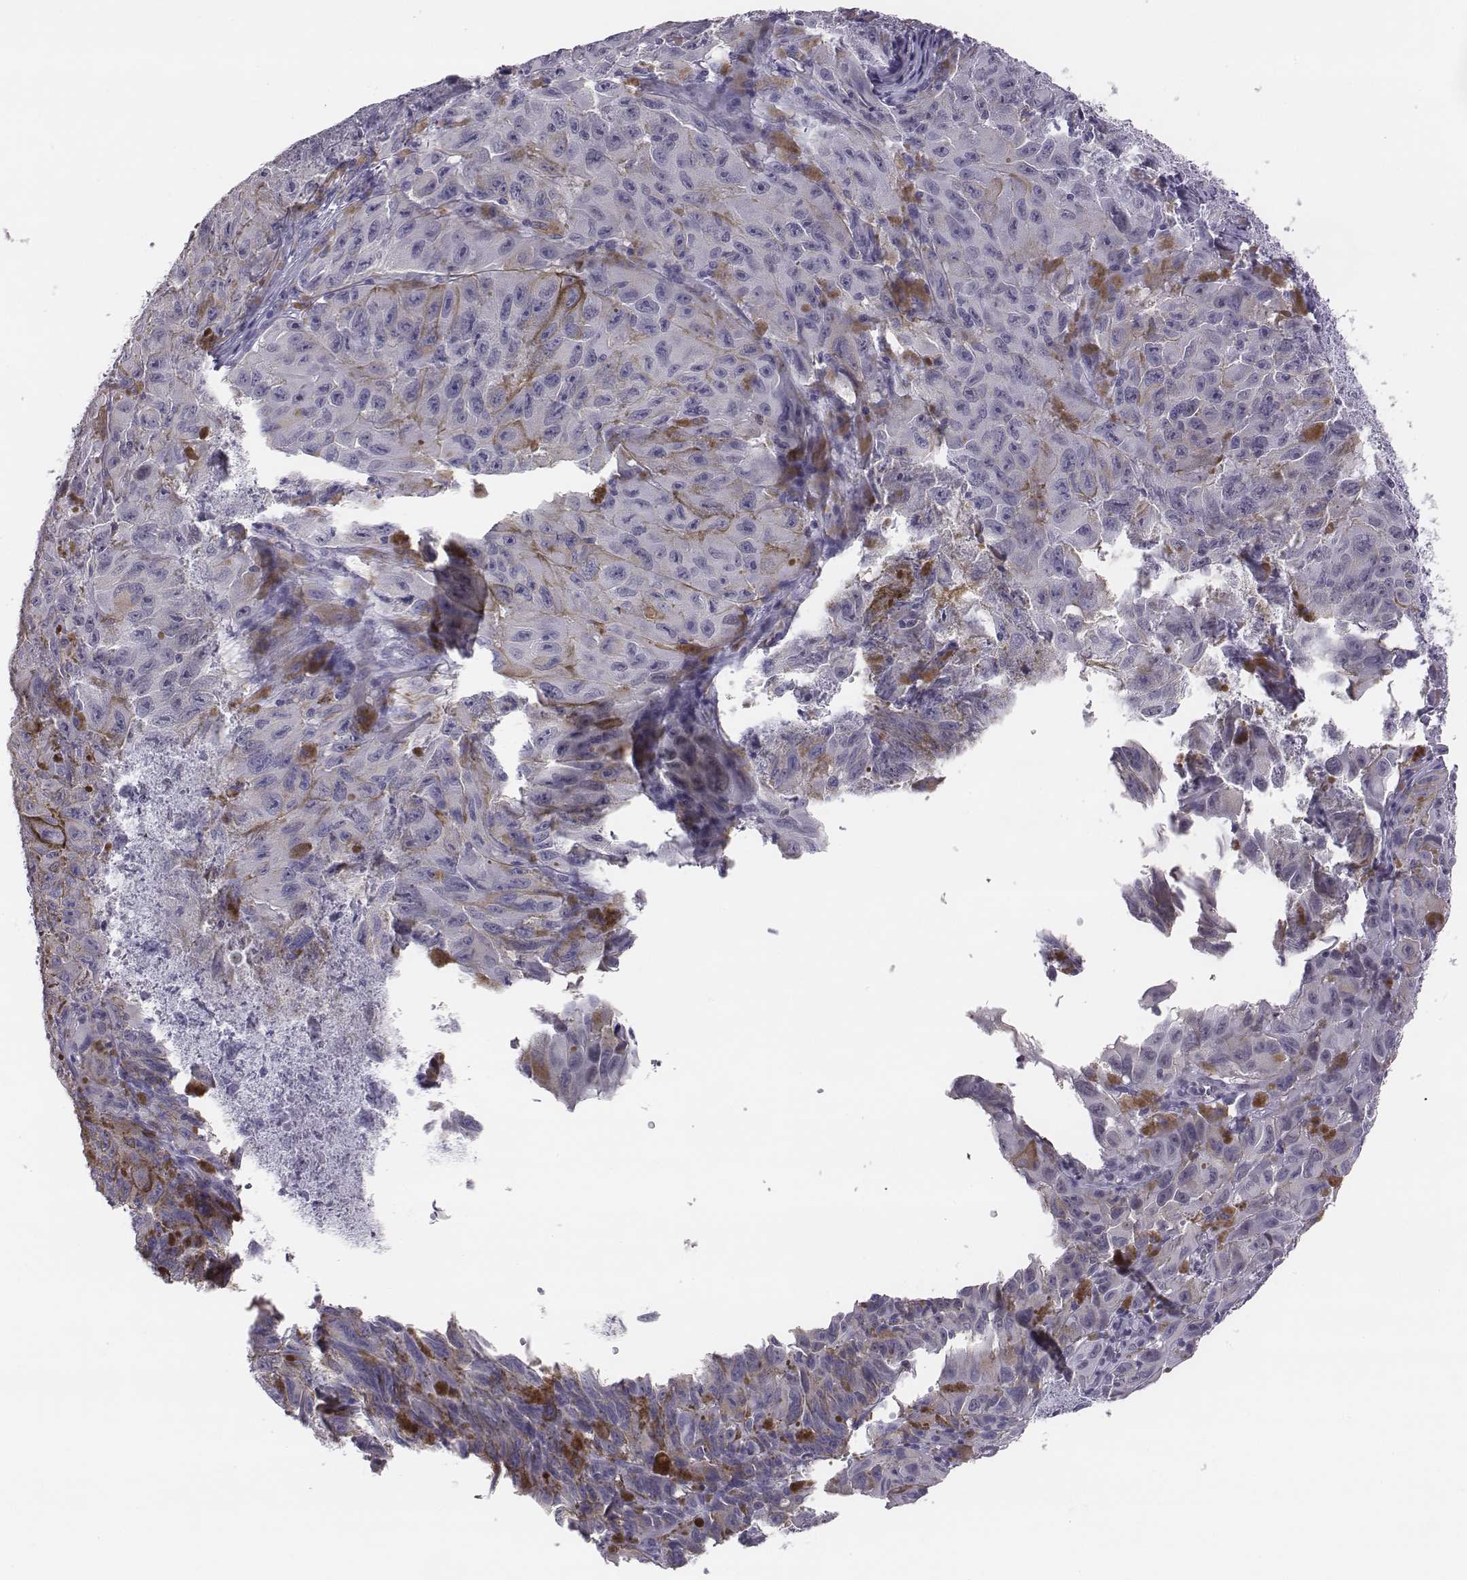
{"staining": {"intensity": "negative", "quantity": "none", "location": "none"}, "tissue": "melanoma", "cell_type": "Tumor cells", "image_type": "cancer", "snomed": [{"axis": "morphology", "description": "Malignant melanoma, NOS"}, {"axis": "topography", "description": "Vulva, labia, clitoris and Bartholin´s gland, NO"}], "caption": "Protein analysis of malignant melanoma reveals no significant positivity in tumor cells.", "gene": "ACOD1", "patient": {"sex": "female", "age": 75}}